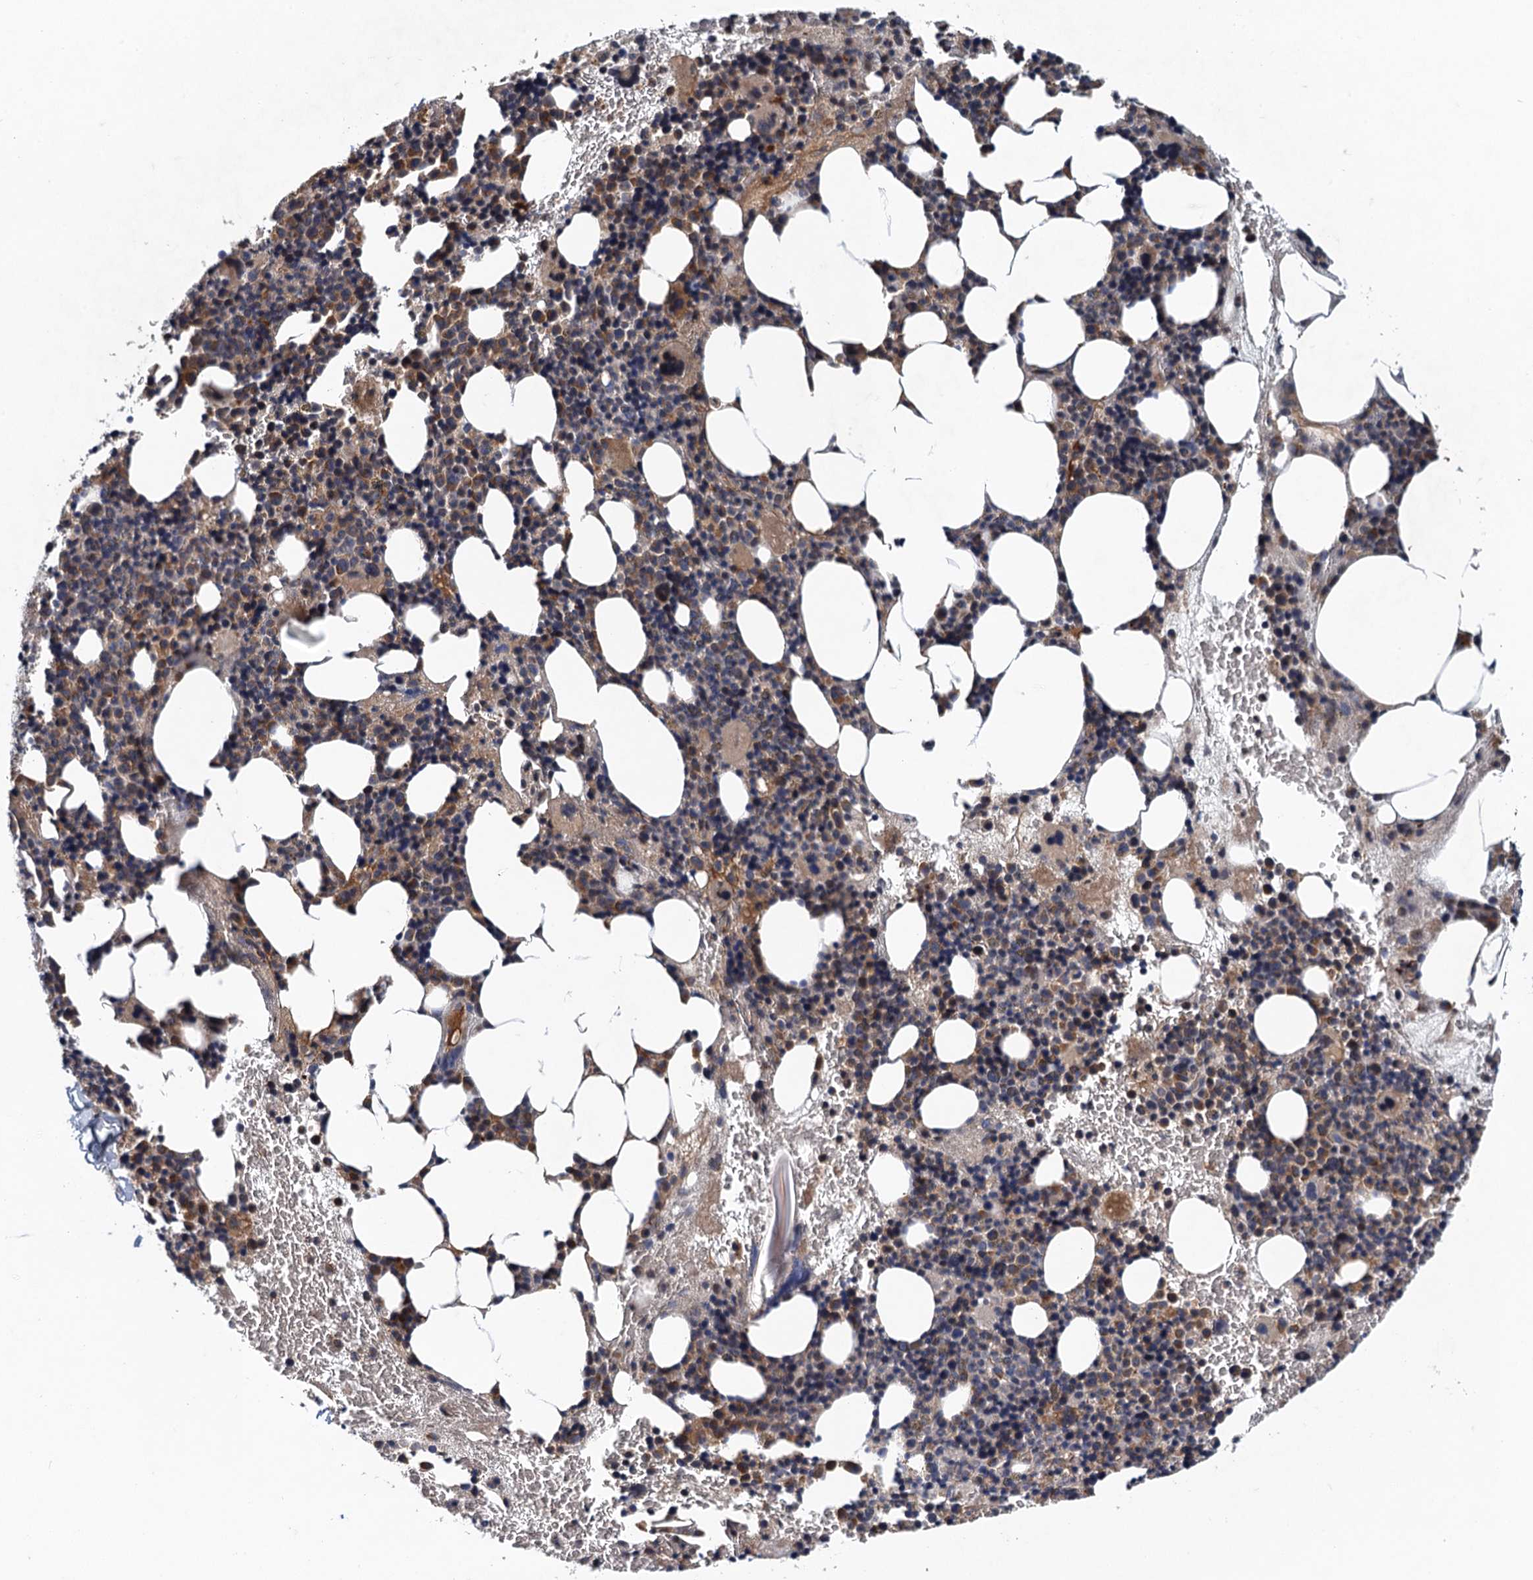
{"staining": {"intensity": "moderate", "quantity": "<25%", "location": "cytoplasmic/membranous"}, "tissue": "bone marrow", "cell_type": "Hematopoietic cells", "image_type": "normal", "snomed": [{"axis": "morphology", "description": "Normal tissue, NOS"}, {"axis": "topography", "description": "Bone marrow"}], "caption": "Immunohistochemistry (IHC) photomicrograph of unremarkable human bone marrow stained for a protein (brown), which displays low levels of moderate cytoplasmic/membranous expression in approximately <25% of hematopoietic cells.", "gene": "MDM1", "patient": {"sex": "male", "age": 89}}